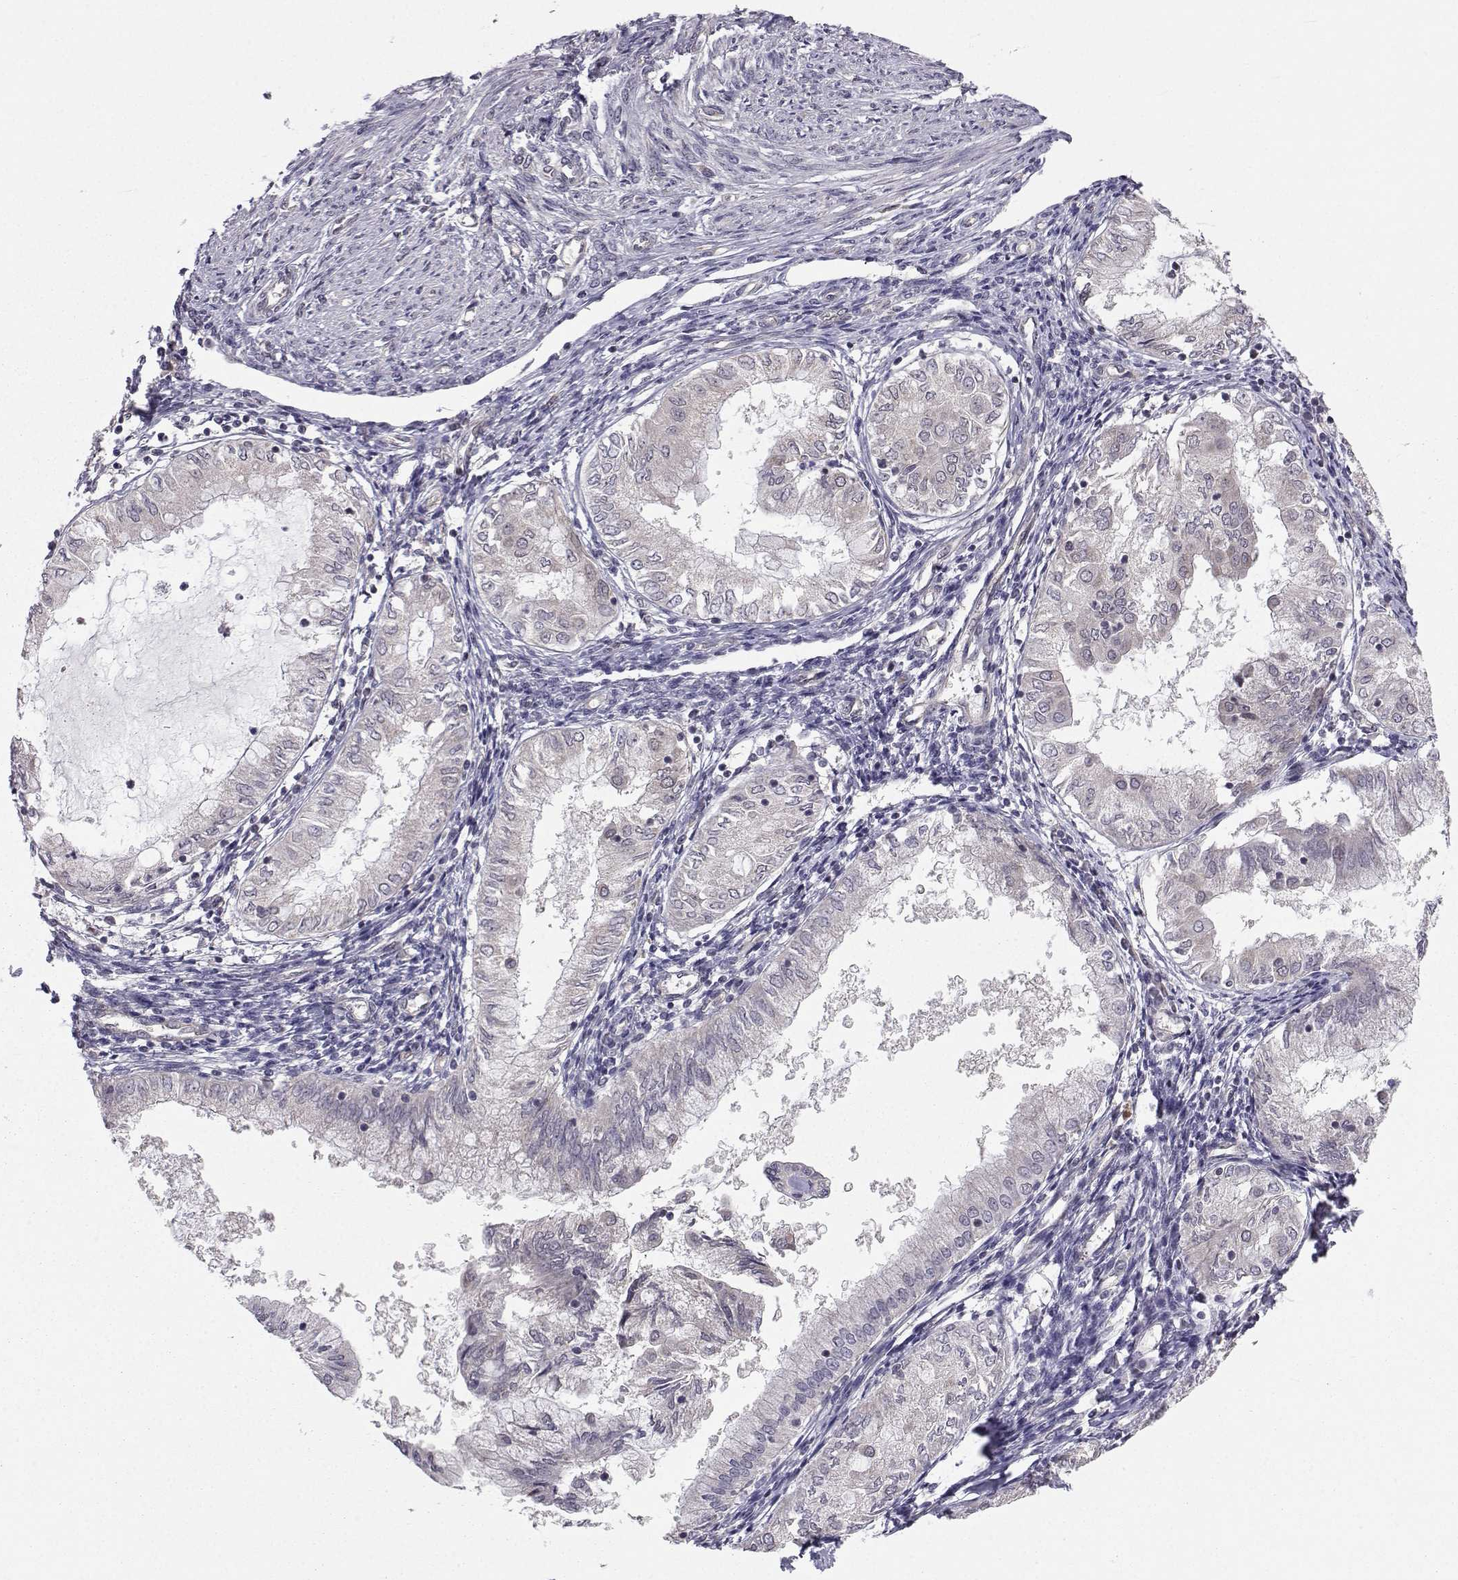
{"staining": {"intensity": "negative", "quantity": "none", "location": "none"}, "tissue": "endometrial cancer", "cell_type": "Tumor cells", "image_type": "cancer", "snomed": [{"axis": "morphology", "description": "Adenocarcinoma, NOS"}, {"axis": "topography", "description": "Endometrium"}], "caption": "A histopathology image of endometrial cancer stained for a protein reveals no brown staining in tumor cells.", "gene": "PKN2", "patient": {"sex": "female", "age": 68}}